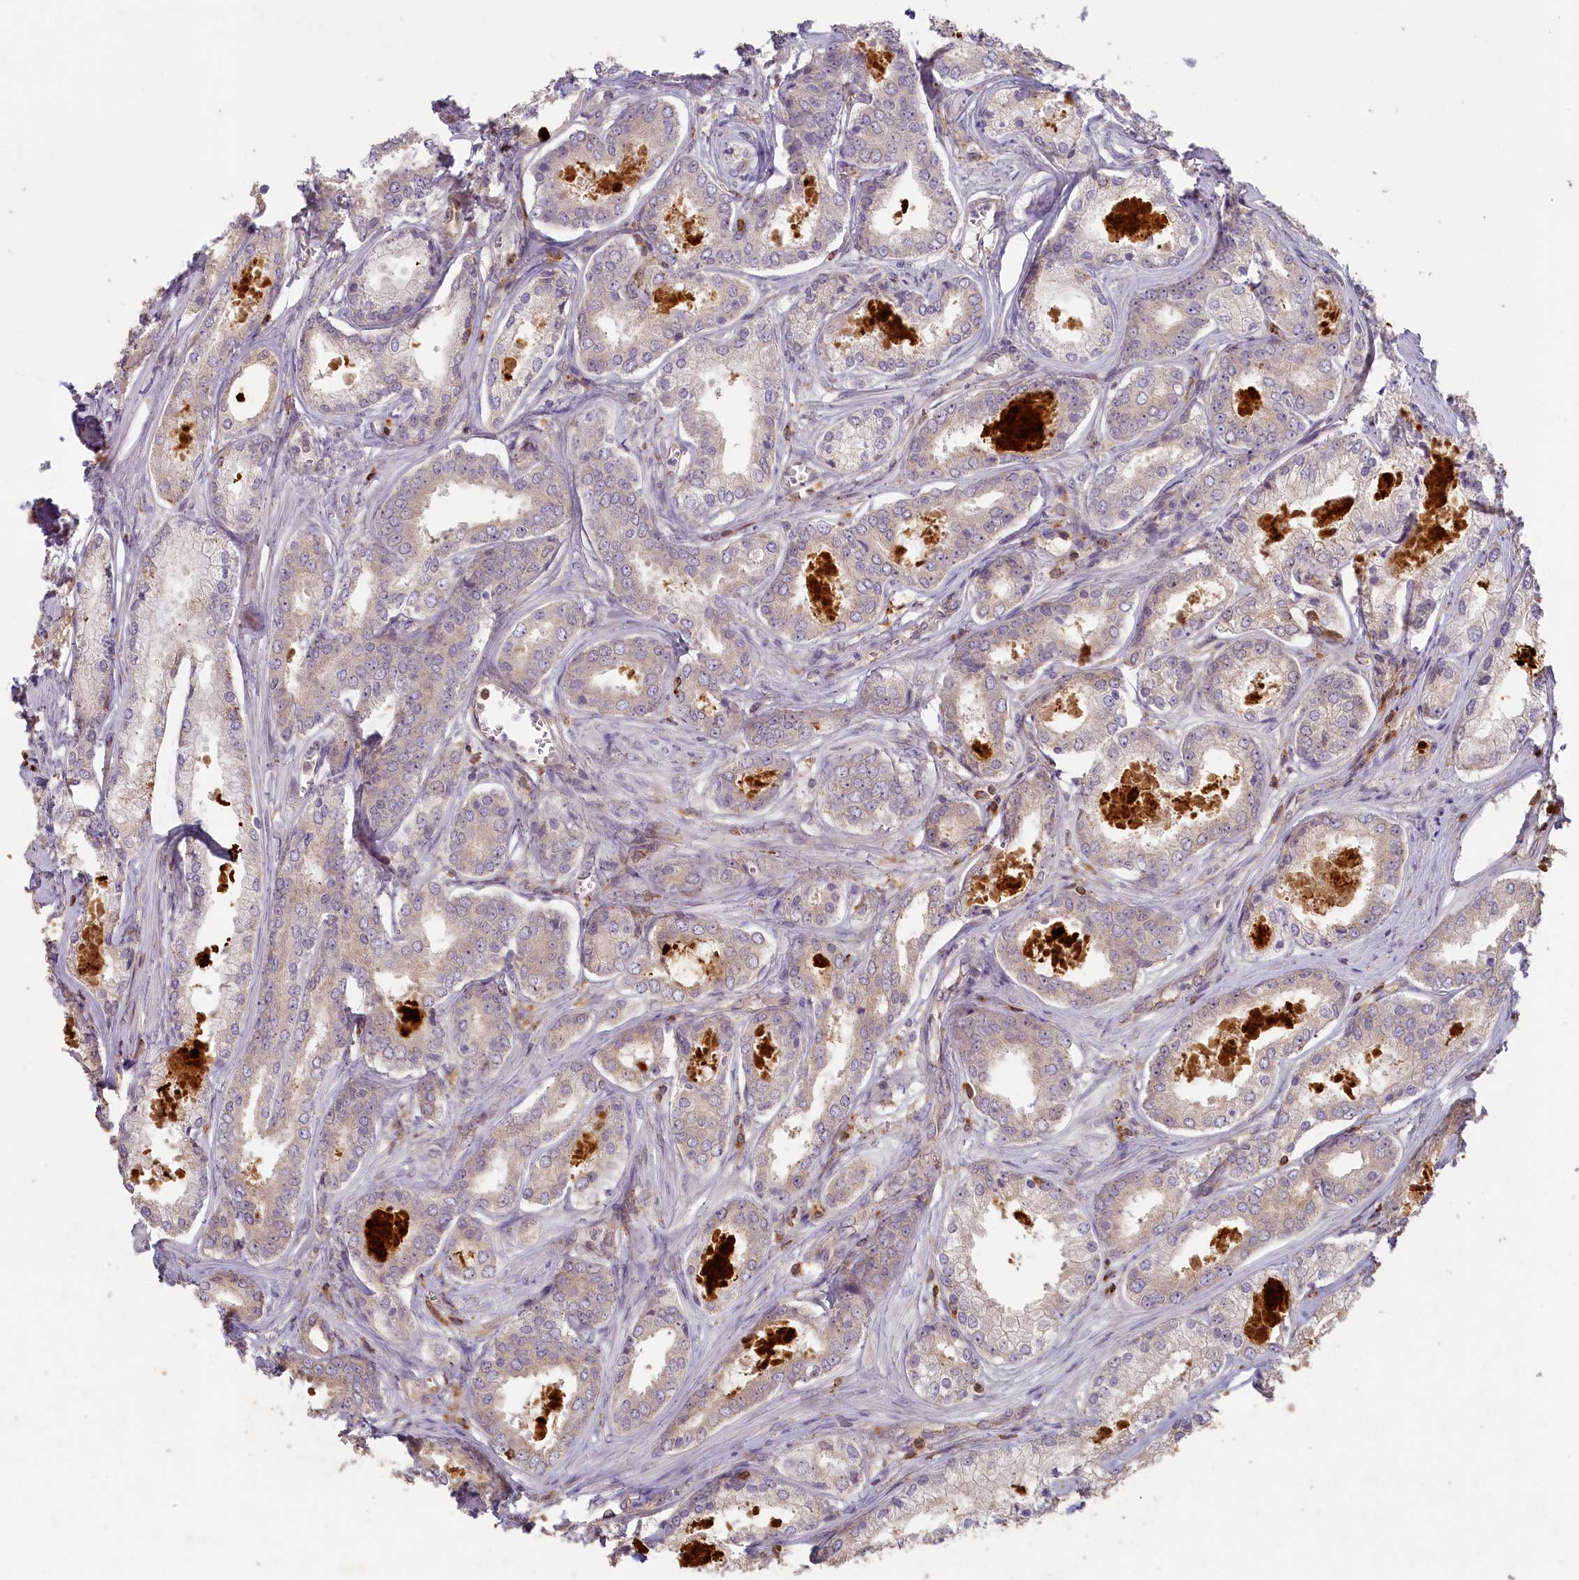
{"staining": {"intensity": "weak", "quantity": "25%-75%", "location": "cytoplasmic/membranous"}, "tissue": "prostate cancer", "cell_type": "Tumor cells", "image_type": "cancer", "snomed": [{"axis": "morphology", "description": "Adenocarcinoma, Low grade"}, {"axis": "topography", "description": "Prostate"}], "caption": "The image displays staining of prostate low-grade adenocarcinoma, revealing weak cytoplasmic/membranous protein staining (brown color) within tumor cells. Using DAB (3,3'-diaminobenzidine) (brown) and hematoxylin (blue) stains, captured at high magnification using brightfield microscopy.", "gene": "MADD", "patient": {"sex": "male", "age": 68}}